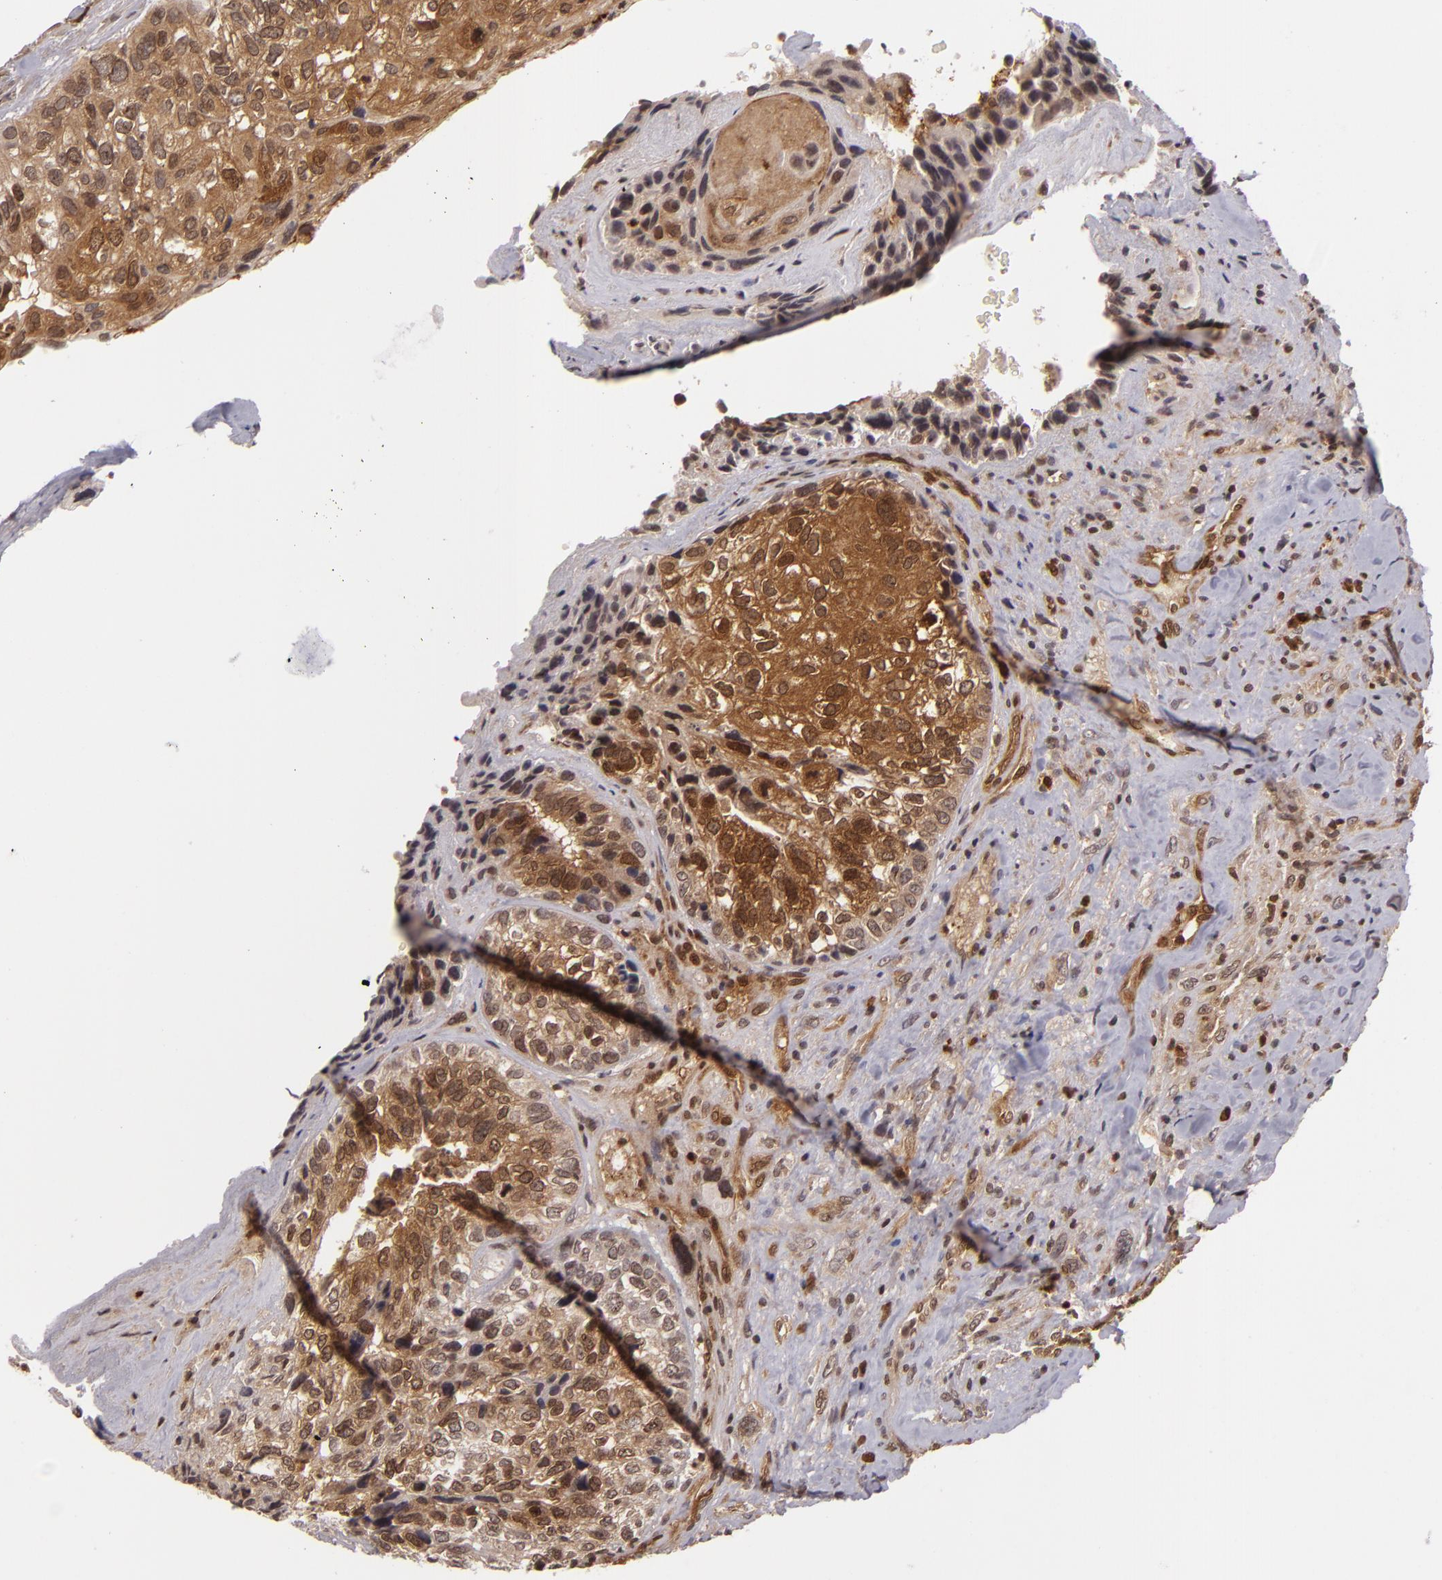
{"staining": {"intensity": "strong", "quantity": ">75%", "location": "cytoplasmic/membranous,nuclear"}, "tissue": "breast cancer", "cell_type": "Tumor cells", "image_type": "cancer", "snomed": [{"axis": "morphology", "description": "Neoplasm, malignant, NOS"}, {"axis": "topography", "description": "Breast"}], "caption": "This image exhibits immunohistochemistry staining of human breast cancer, with high strong cytoplasmic/membranous and nuclear positivity in about >75% of tumor cells.", "gene": "ZBTB33", "patient": {"sex": "female", "age": 50}}